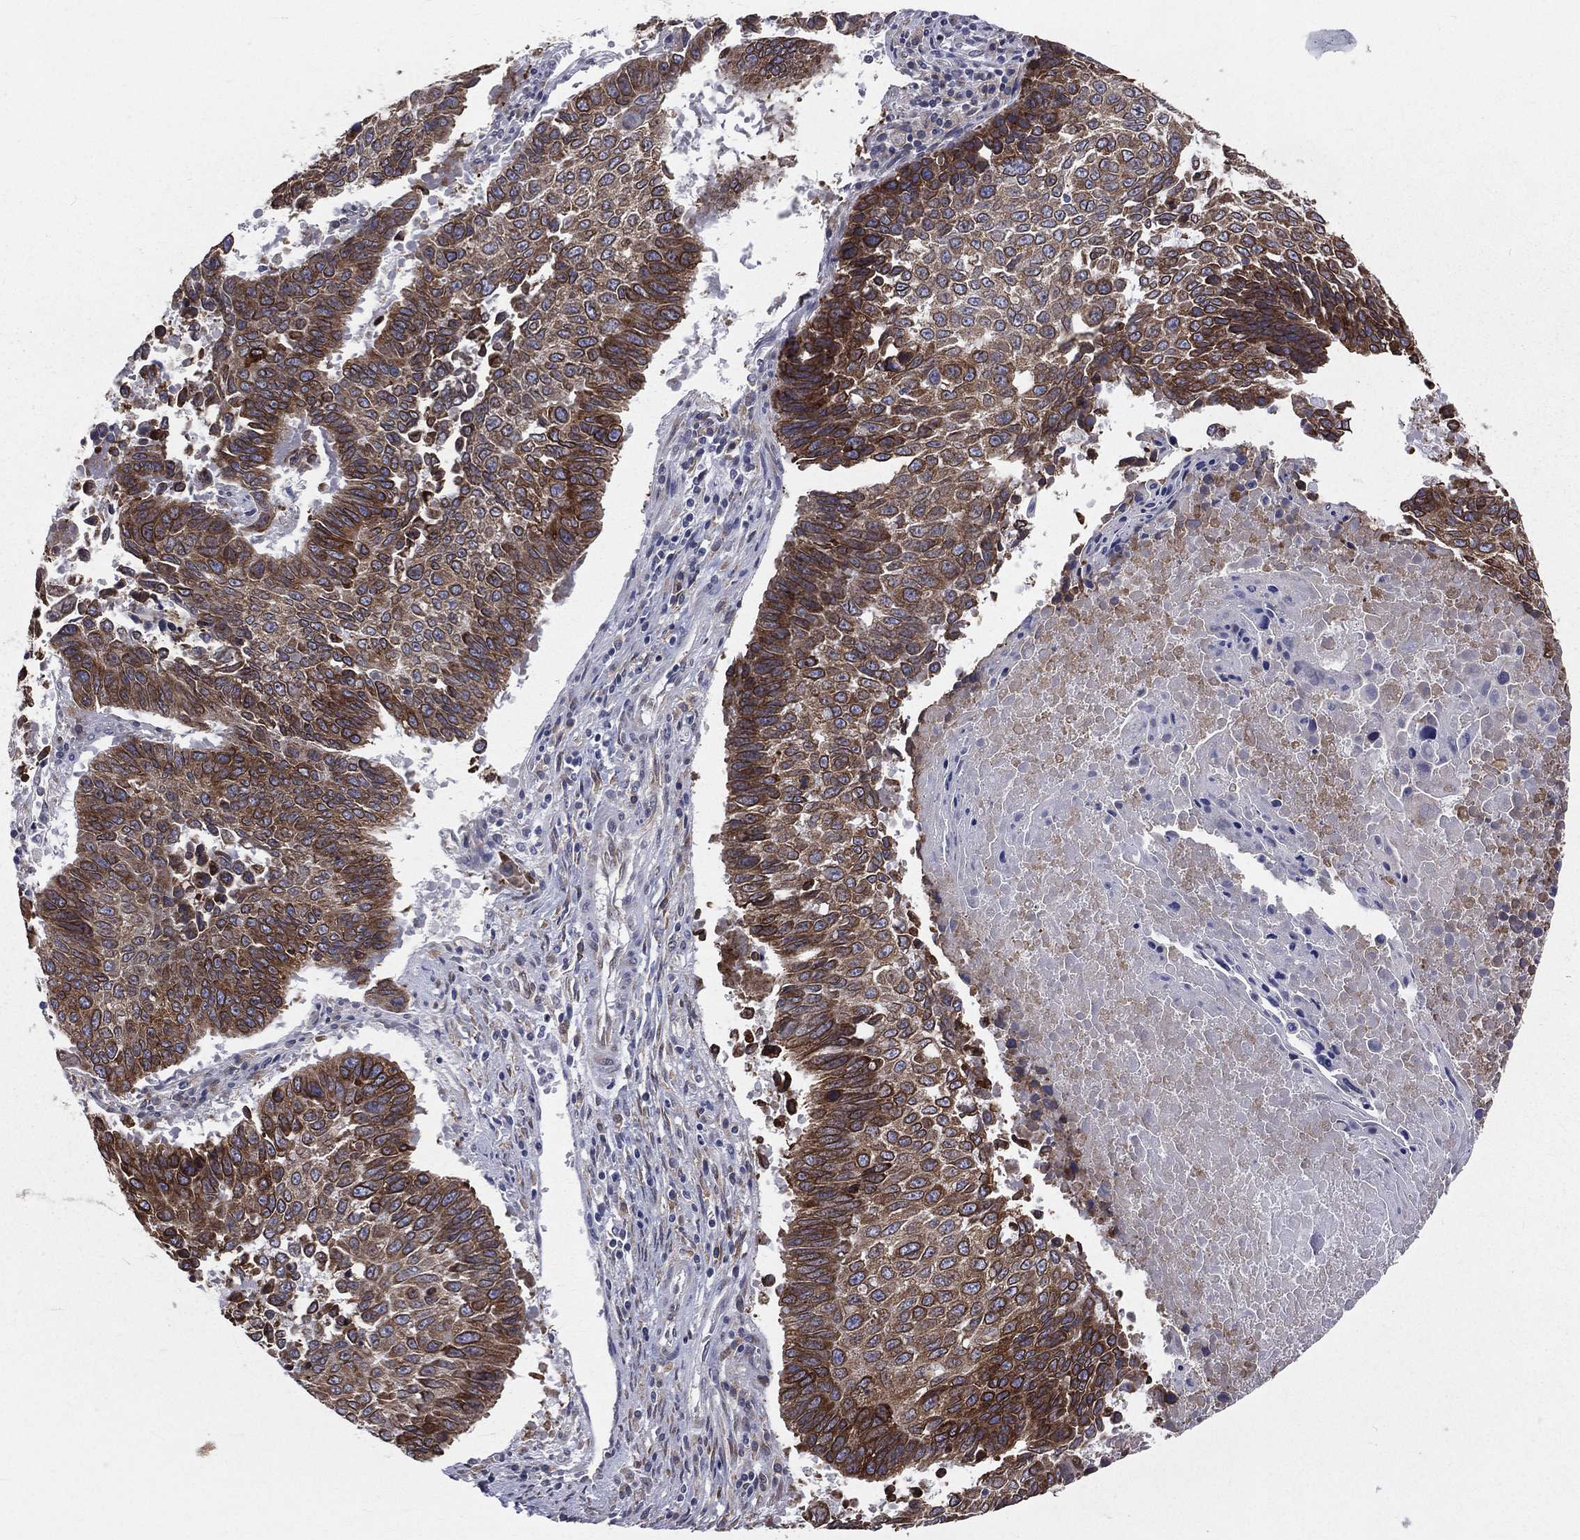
{"staining": {"intensity": "moderate", "quantity": ">75%", "location": "cytoplasmic/membranous"}, "tissue": "lung cancer", "cell_type": "Tumor cells", "image_type": "cancer", "snomed": [{"axis": "morphology", "description": "Squamous cell carcinoma, NOS"}, {"axis": "topography", "description": "Lung"}], "caption": "Squamous cell carcinoma (lung) stained for a protein reveals moderate cytoplasmic/membranous positivity in tumor cells.", "gene": "PGRMC1", "patient": {"sex": "male", "age": 73}}